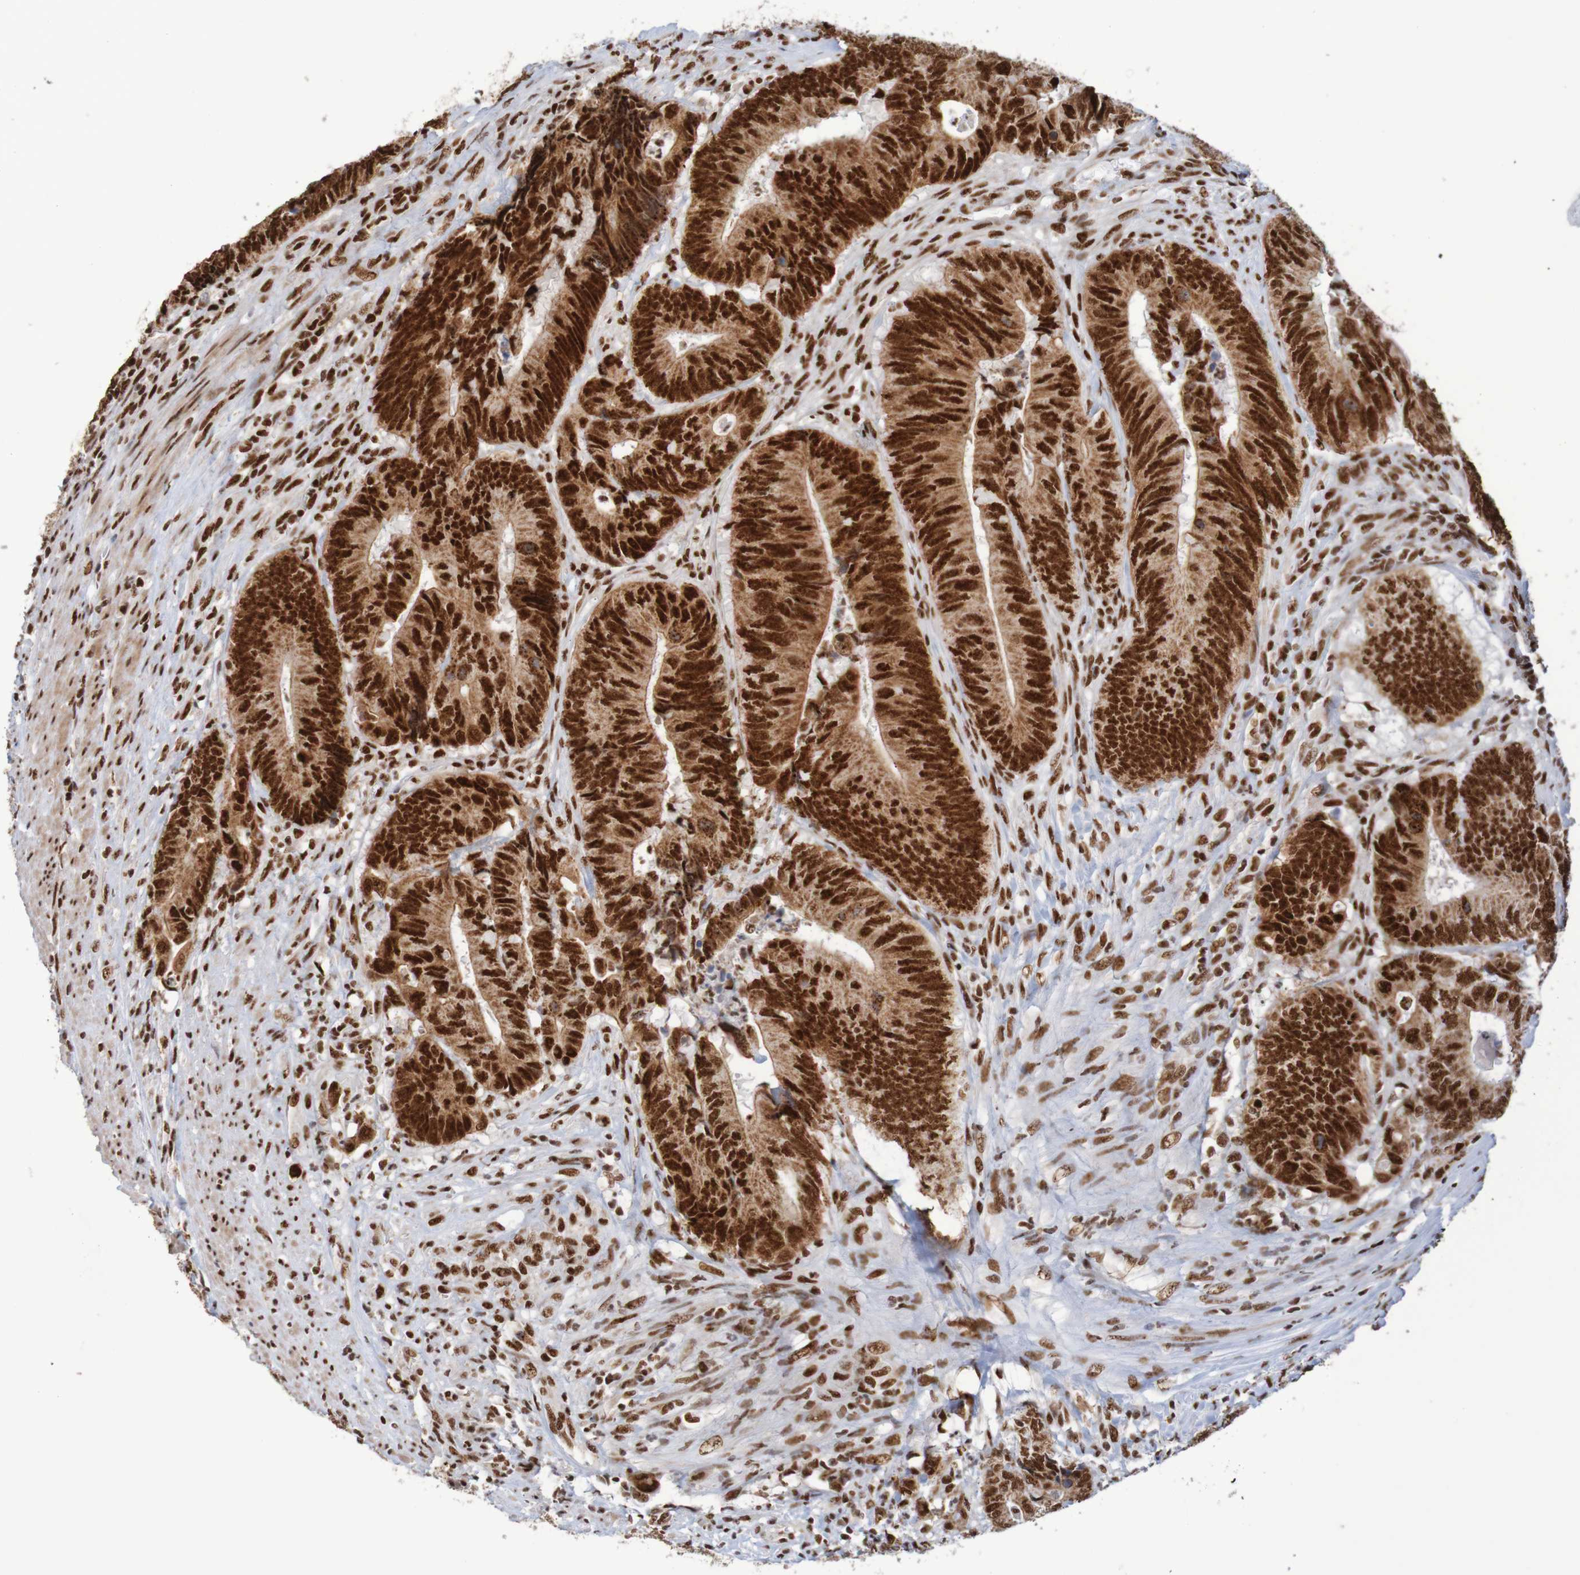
{"staining": {"intensity": "strong", "quantity": ">75%", "location": "nuclear"}, "tissue": "colorectal cancer", "cell_type": "Tumor cells", "image_type": "cancer", "snomed": [{"axis": "morphology", "description": "Normal tissue, NOS"}, {"axis": "morphology", "description": "Adenocarcinoma, NOS"}, {"axis": "topography", "description": "Colon"}], "caption": "Strong nuclear positivity for a protein is identified in about >75% of tumor cells of colorectal cancer using immunohistochemistry (IHC).", "gene": "THRAP3", "patient": {"sex": "male", "age": 56}}